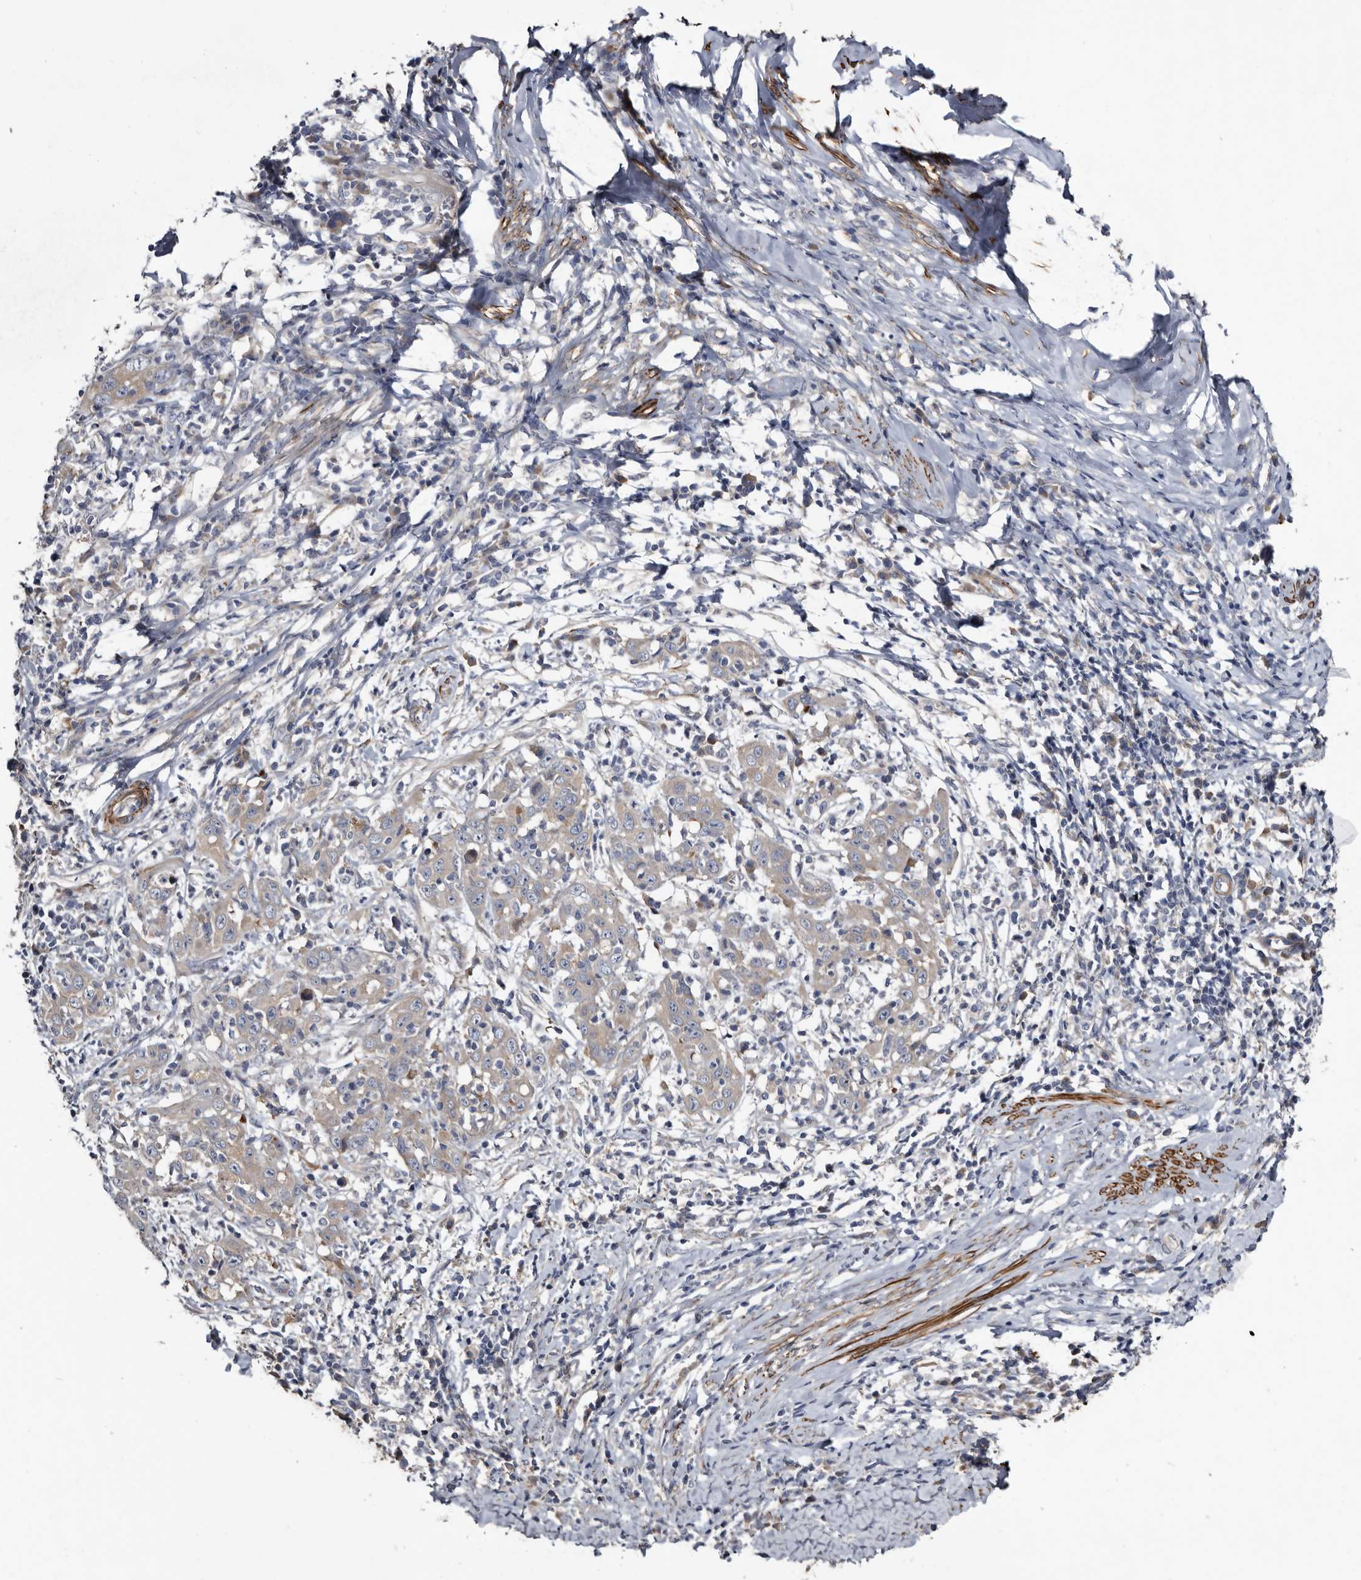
{"staining": {"intensity": "negative", "quantity": "none", "location": "none"}, "tissue": "cervical cancer", "cell_type": "Tumor cells", "image_type": "cancer", "snomed": [{"axis": "morphology", "description": "Squamous cell carcinoma, NOS"}, {"axis": "topography", "description": "Cervix"}], "caption": "Immunohistochemistry (IHC) of human cervical squamous cell carcinoma exhibits no expression in tumor cells.", "gene": "IARS1", "patient": {"sex": "female", "age": 46}}